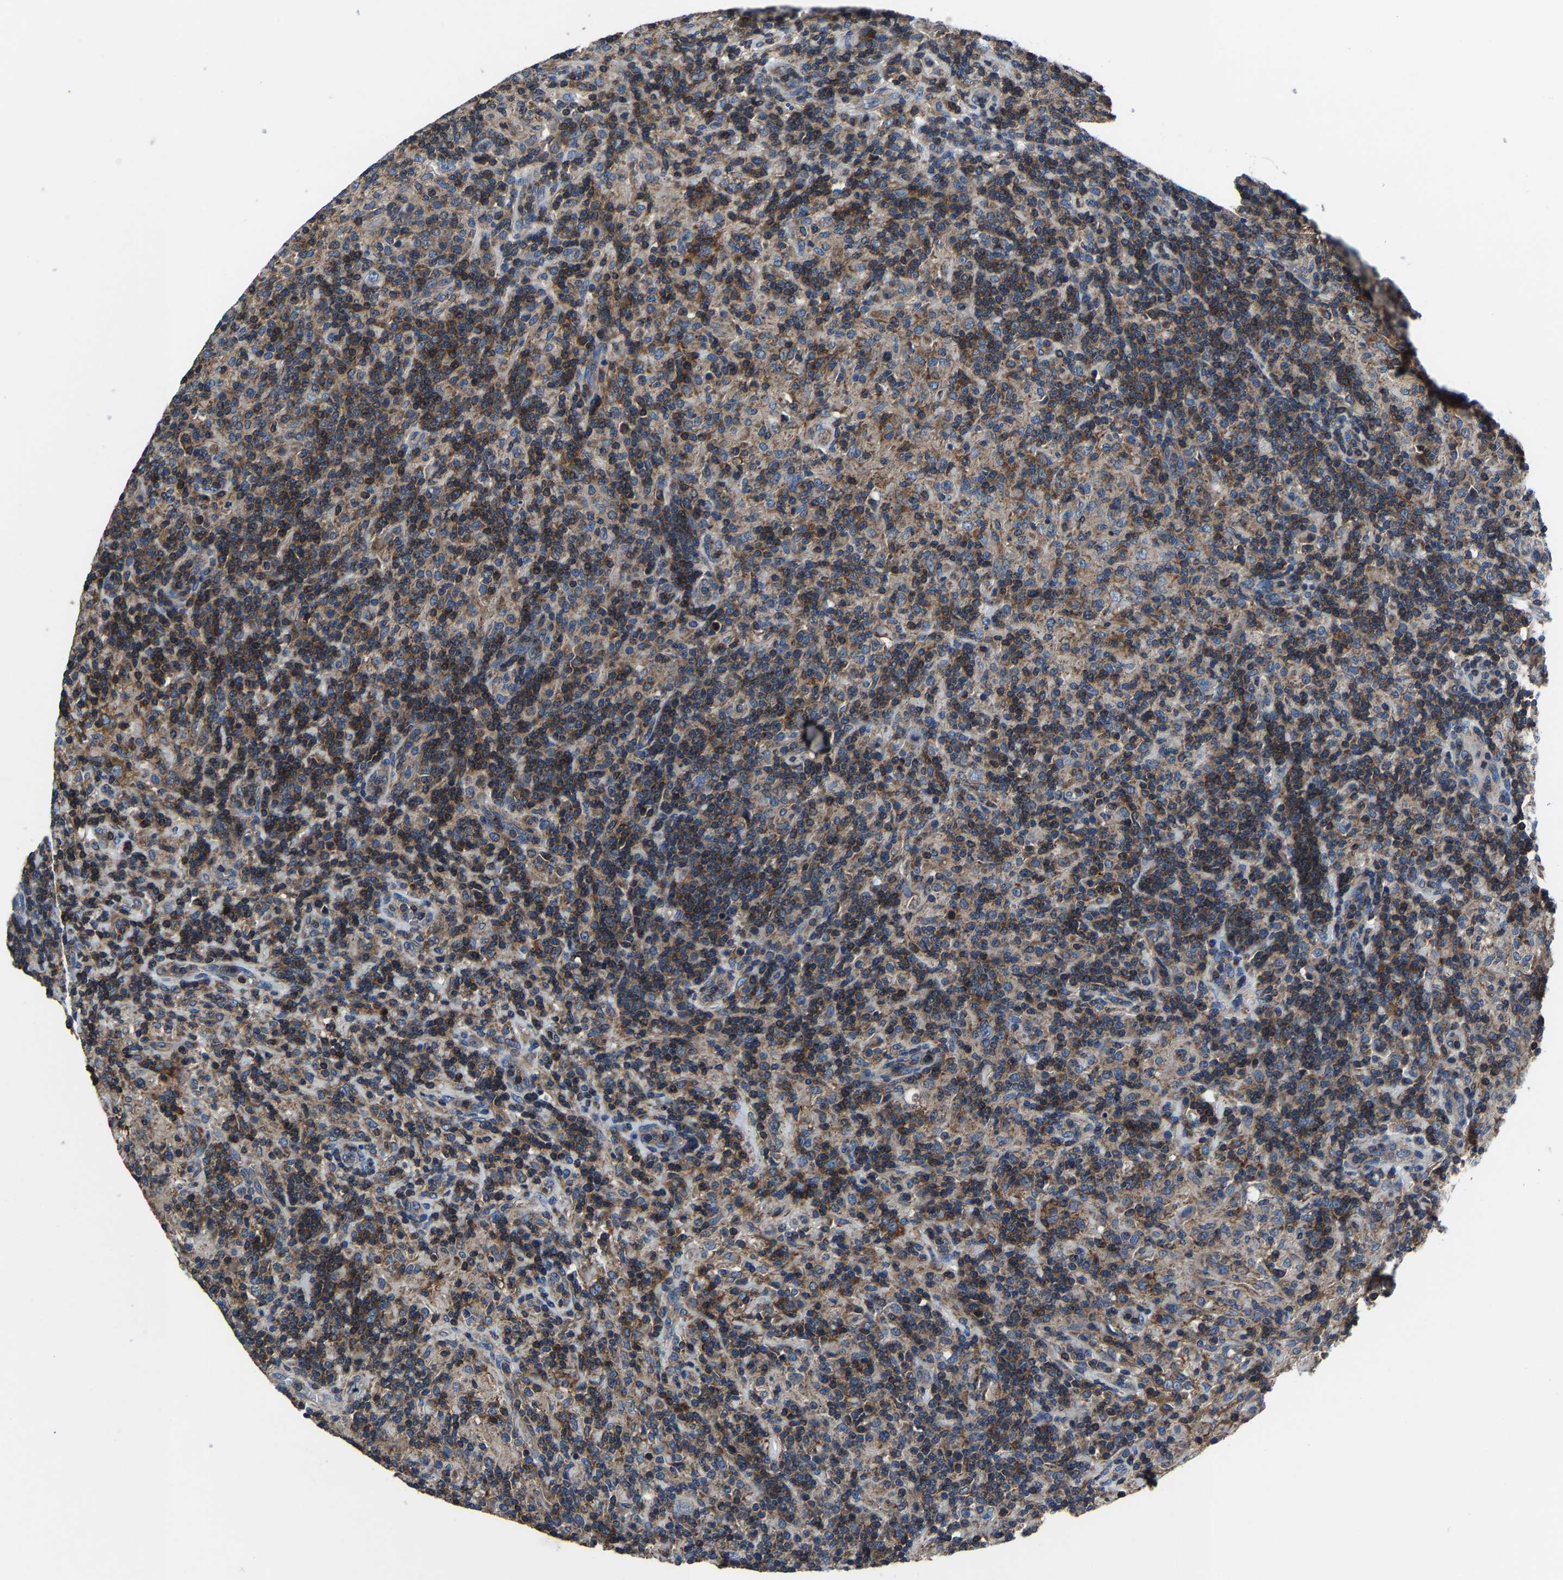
{"staining": {"intensity": "negative", "quantity": "none", "location": "none"}, "tissue": "lymphoma", "cell_type": "Tumor cells", "image_type": "cancer", "snomed": [{"axis": "morphology", "description": "Hodgkin's disease, NOS"}, {"axis": "topography", "description": "Lymph node"}], "caption": "Immunohistochemical staining of human lymphoma exhibits no significant positivity in tumor cells.", "gene": "KIAA1958", "patient": {"sex": "male", "age": 70}}